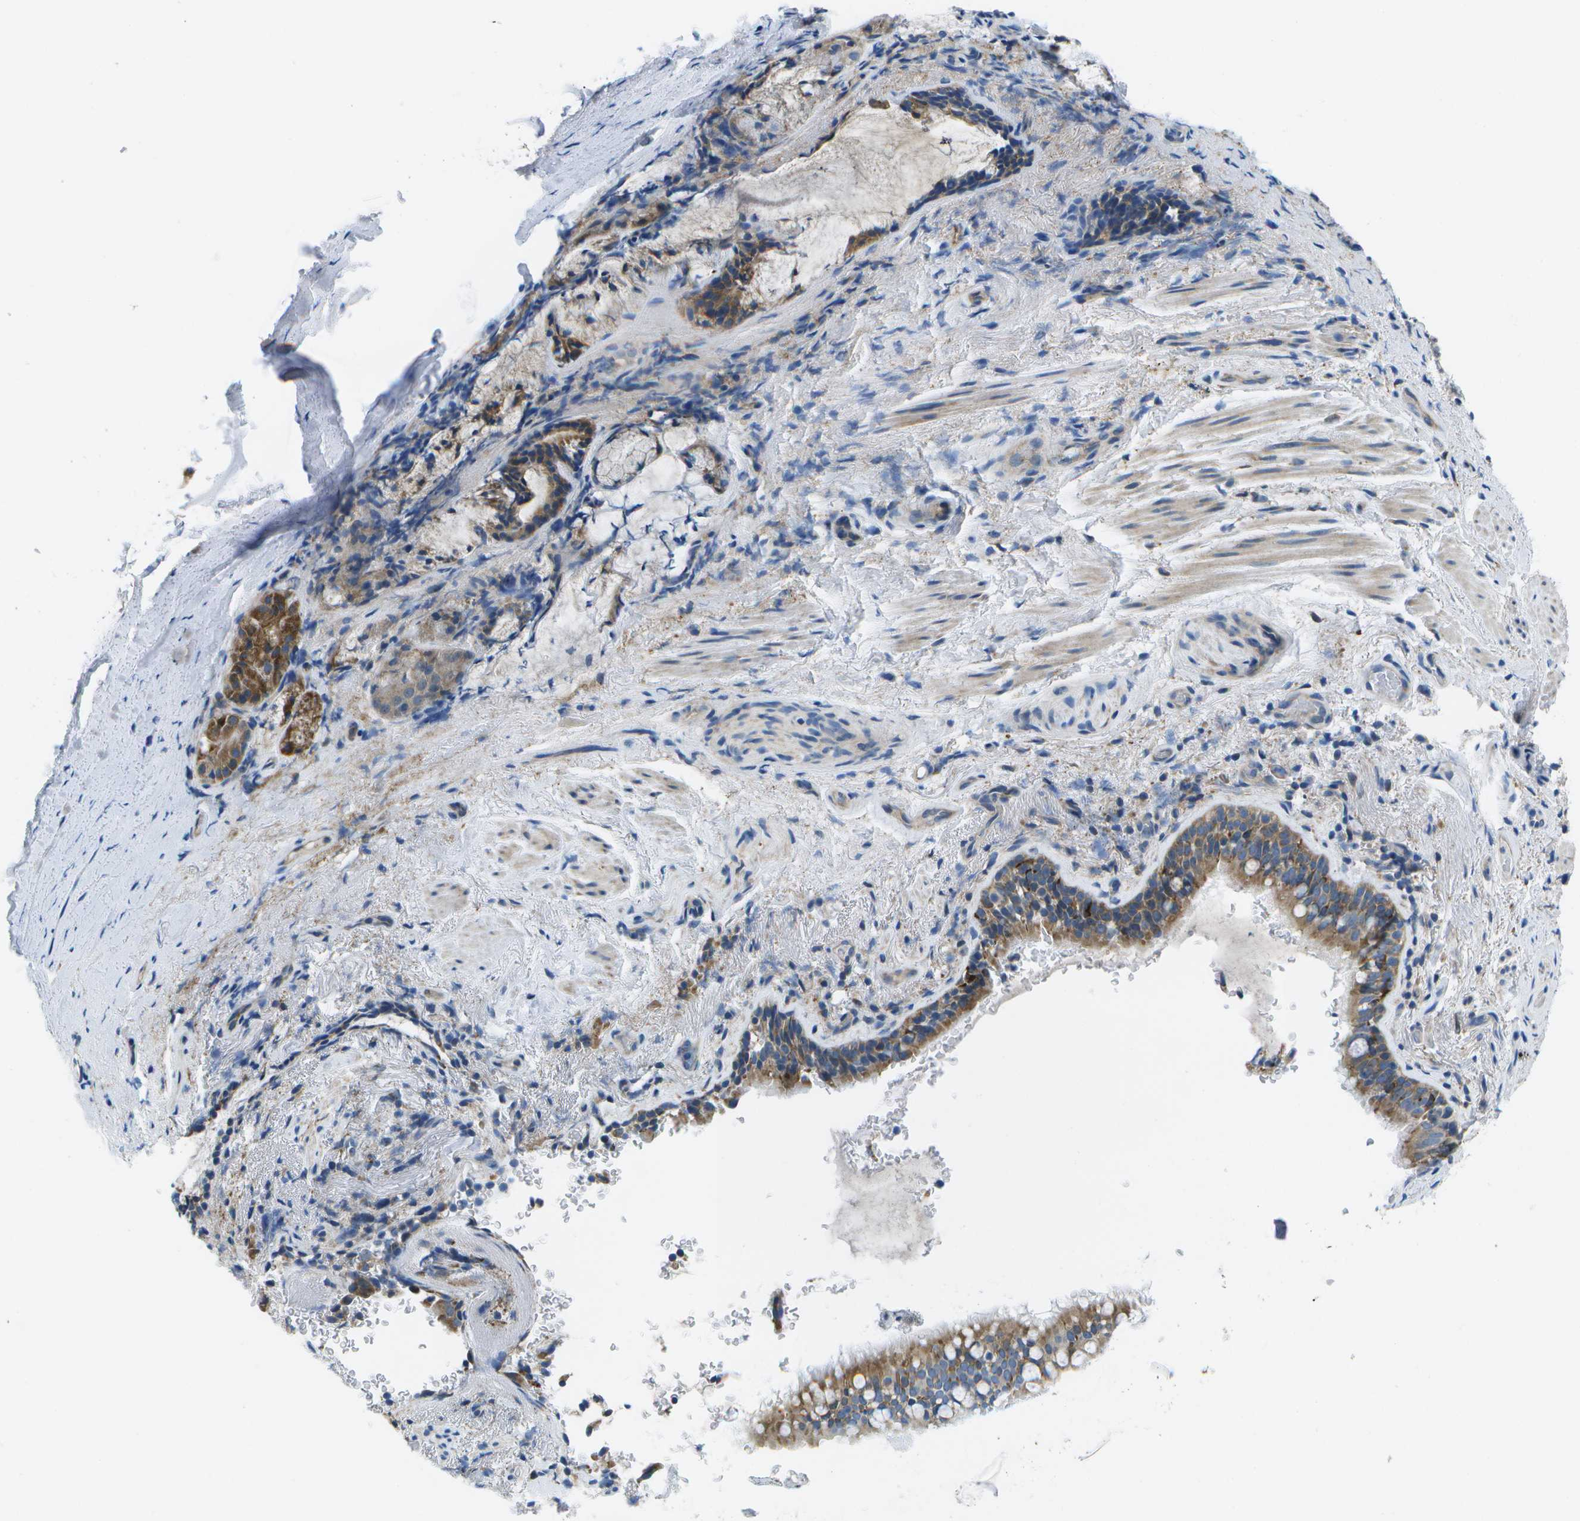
{"staining": {"intensity": "moderate", "quantity": ">75%", "location": "cytoplasmic/membranous"}, "tissue": "bronchus", "cell_type": "Respiratory epithelial cells", "image_type": "normal", "snomed": [{"axis": "morphology", "description": "Normal tissue, NOS"}, {"axis": "morphology", "description": "Inflammation, NOS"}, {"axis": "topography", "description": "Cartilage tissue"}, {"axis": "topography", "description": "Bronchus"}], "caption": "Moderate cytoplasmic/membranous expression is appreciated in about >75% of respiratory epithelial cells in normal bronchus. Nuclei are stained in blue.", "gene": "GDF5", "patient": {"sex": "male", "age": 77}}